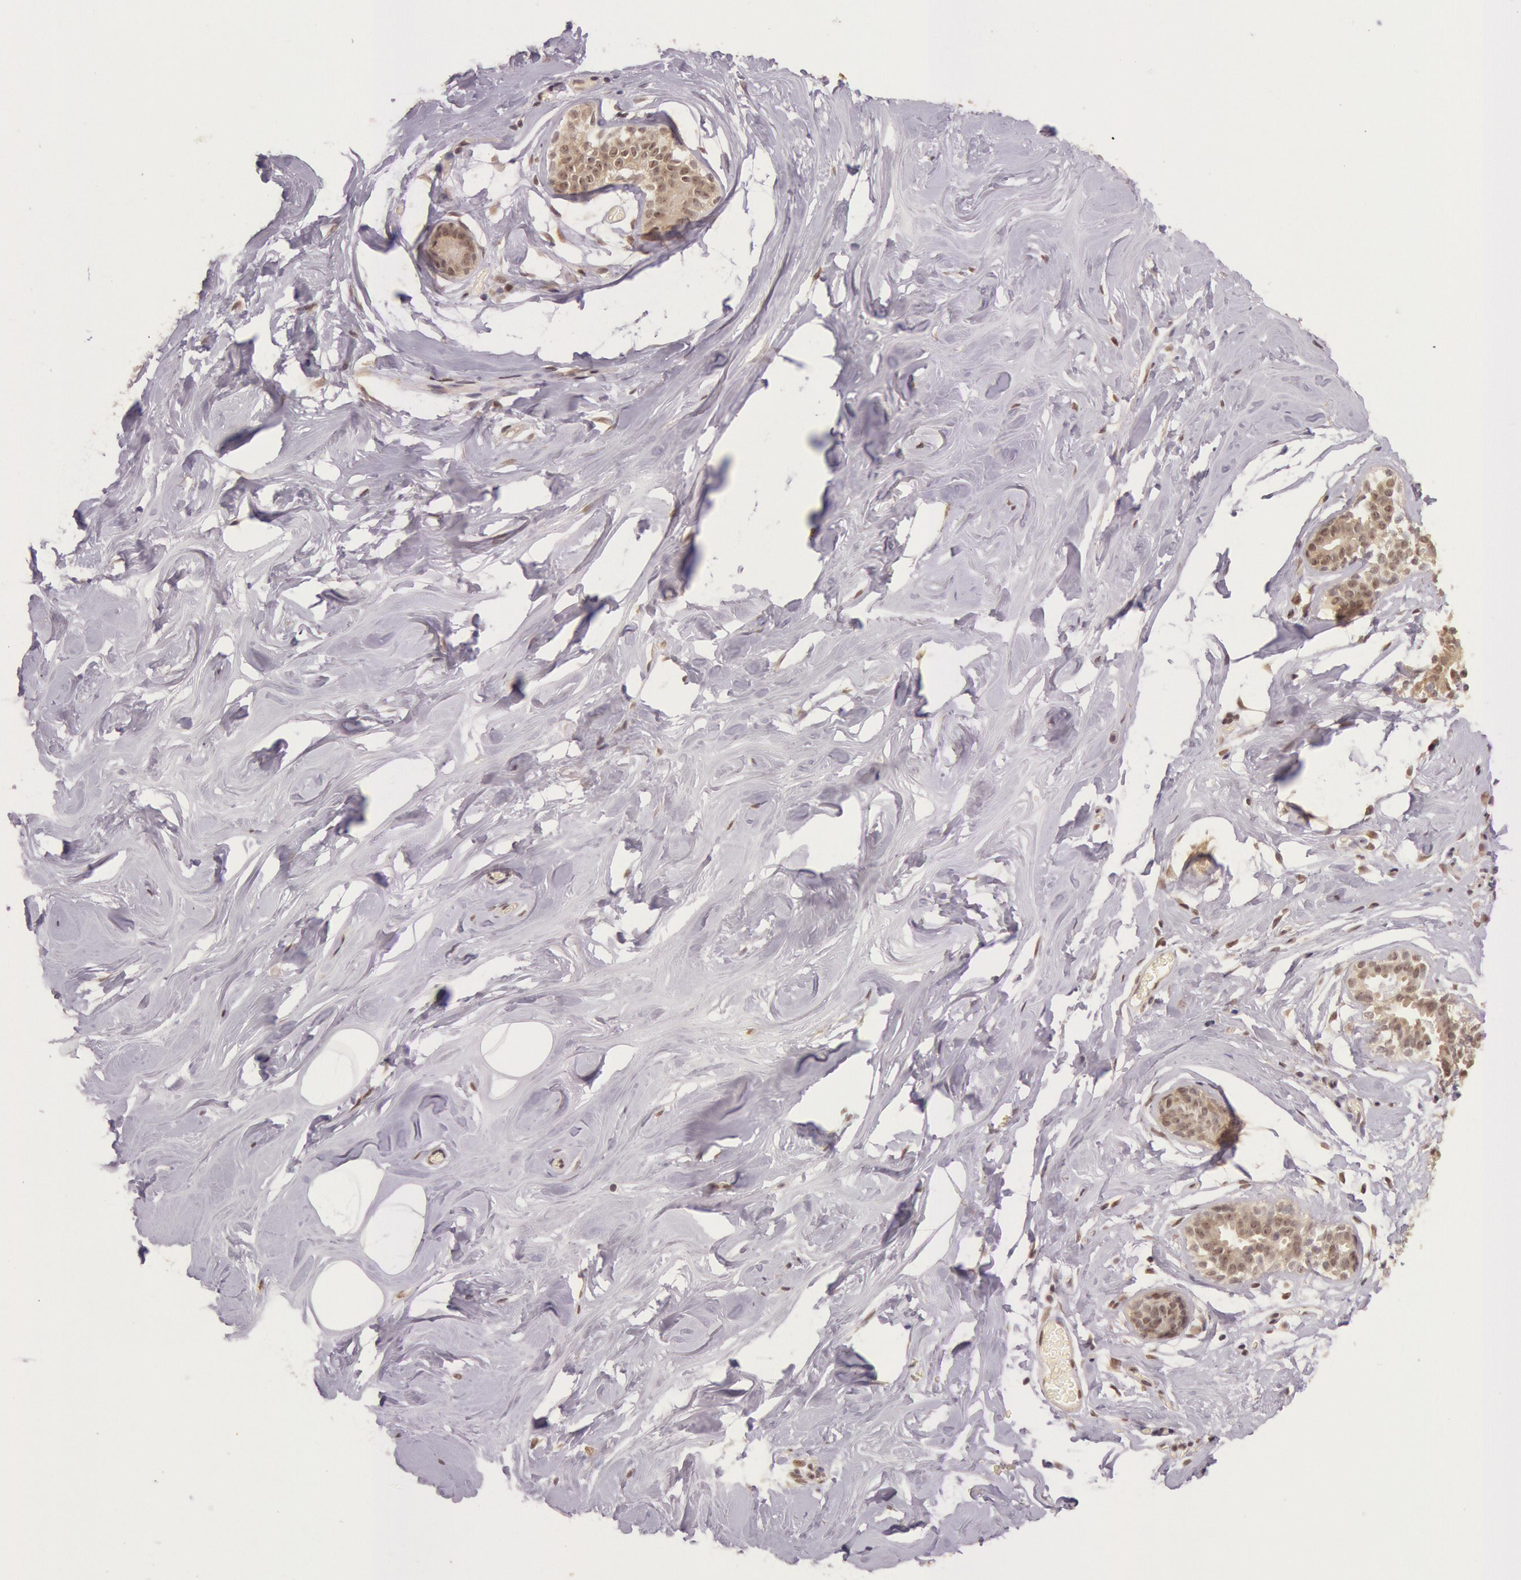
{"staining": {"intensity": "moderate", "quantity": "25%-75%", "location": "nuclear"}, "tissue": "breast", "cell_type": "Adipocytes", "image_type": "normal", "snomed": [{"axis": "morphology", "description": "Normal tissue, NOS"}, {"axis": "morphology", "description": "Fibrosis, NOS"}, {"axis": "topography", "description": "Breast"}], "caption": "About 25%-75% of adipocytes in benign human breast exhibit moderate nuclear protein positivity as visualized by brown immunohistochemical staining.", "gene": "RTL10", "patient": {"sex": "female", "age": 39}}